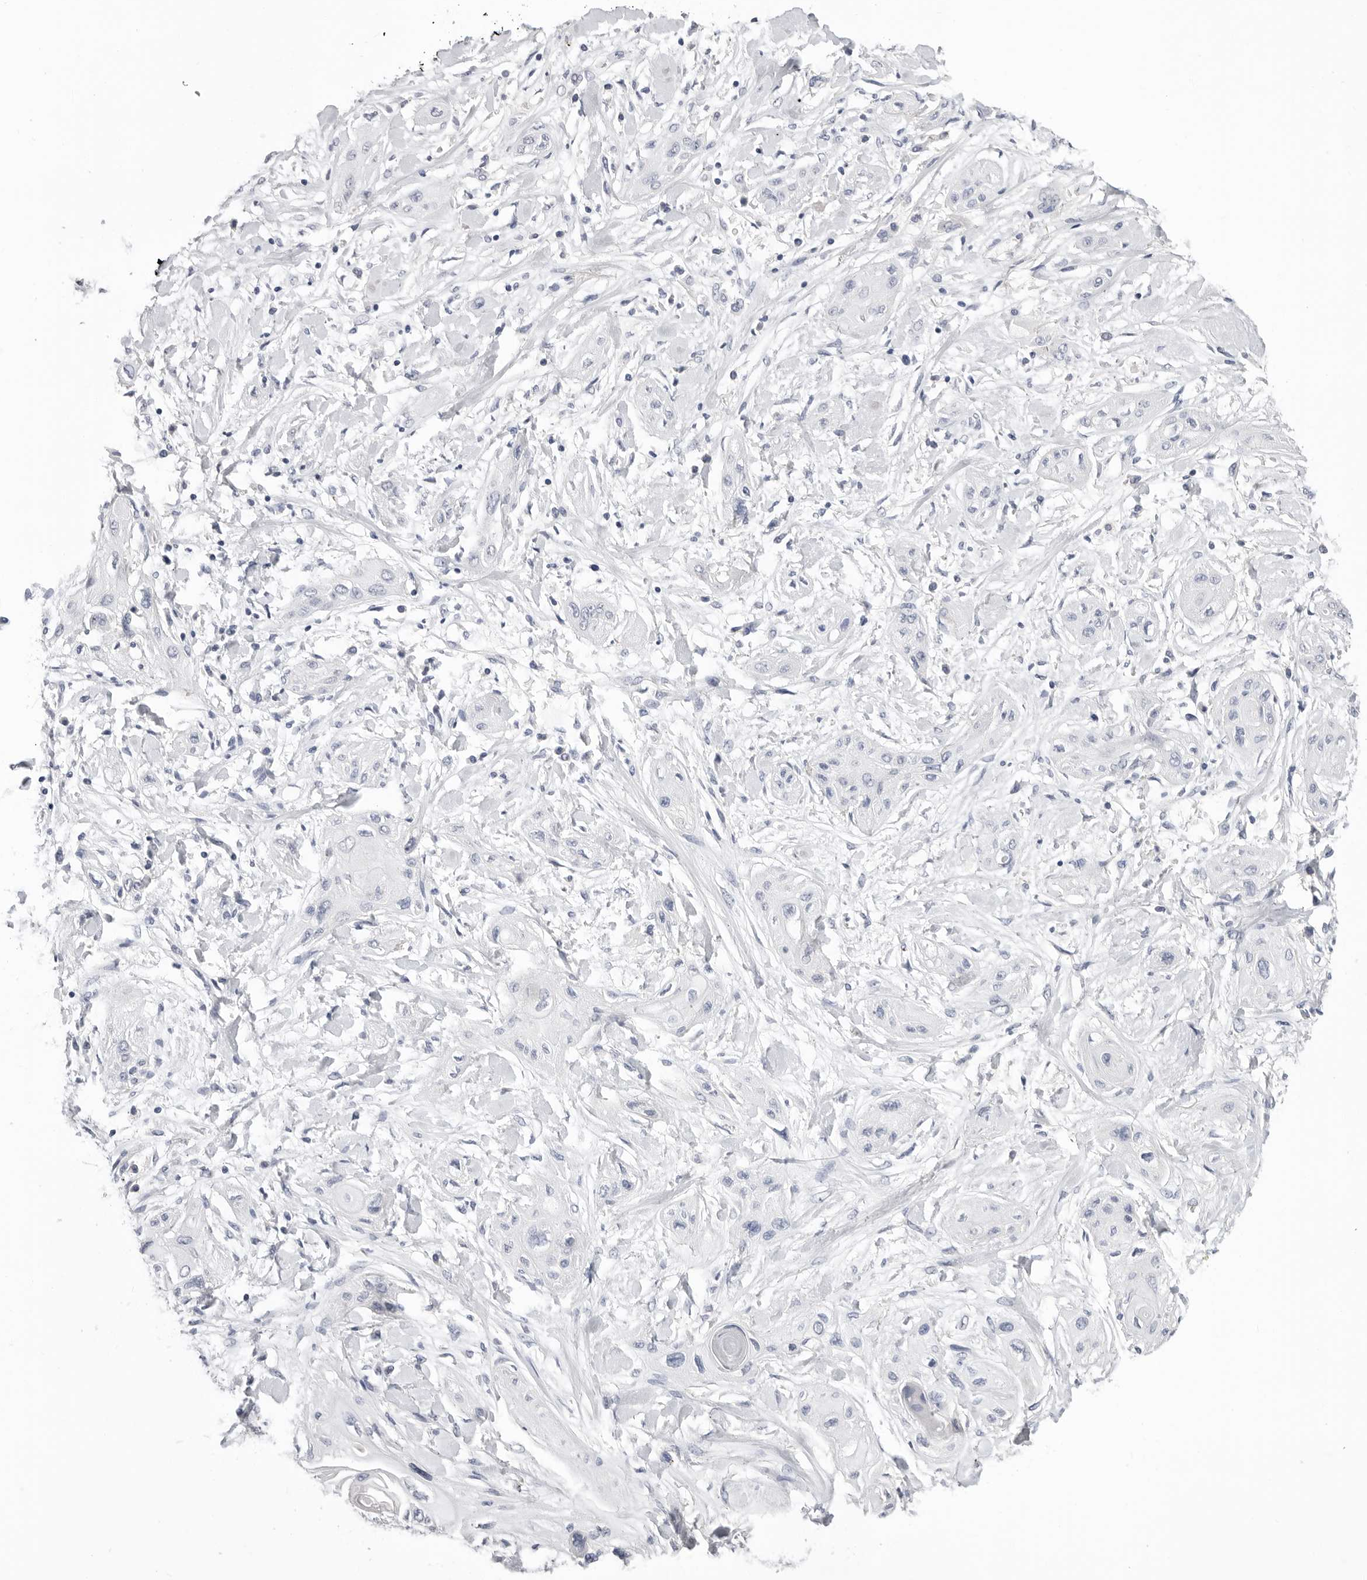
{"staining": {"intensity": "negative", "quantity": "none", "location": "none"}, "tissue": "lung cancer", "cell_type": "Tumor cells", "image_type": "cancer", "snomed": [{"axis": "morphology", "description": "Squamous cell carcinoma, NOS"}, {"axis": "topography", "description": "Lung"}], "caption": "IHC of human lung squamous cell carcinoma shows no positivity in tumor cells. Brightfield microscopy of IHC stained with DAB (brown) and hematoxylin (blue), captured at high magnification.", "gene": "APOA2", "patient": {"sex": "female", "age": 47}}